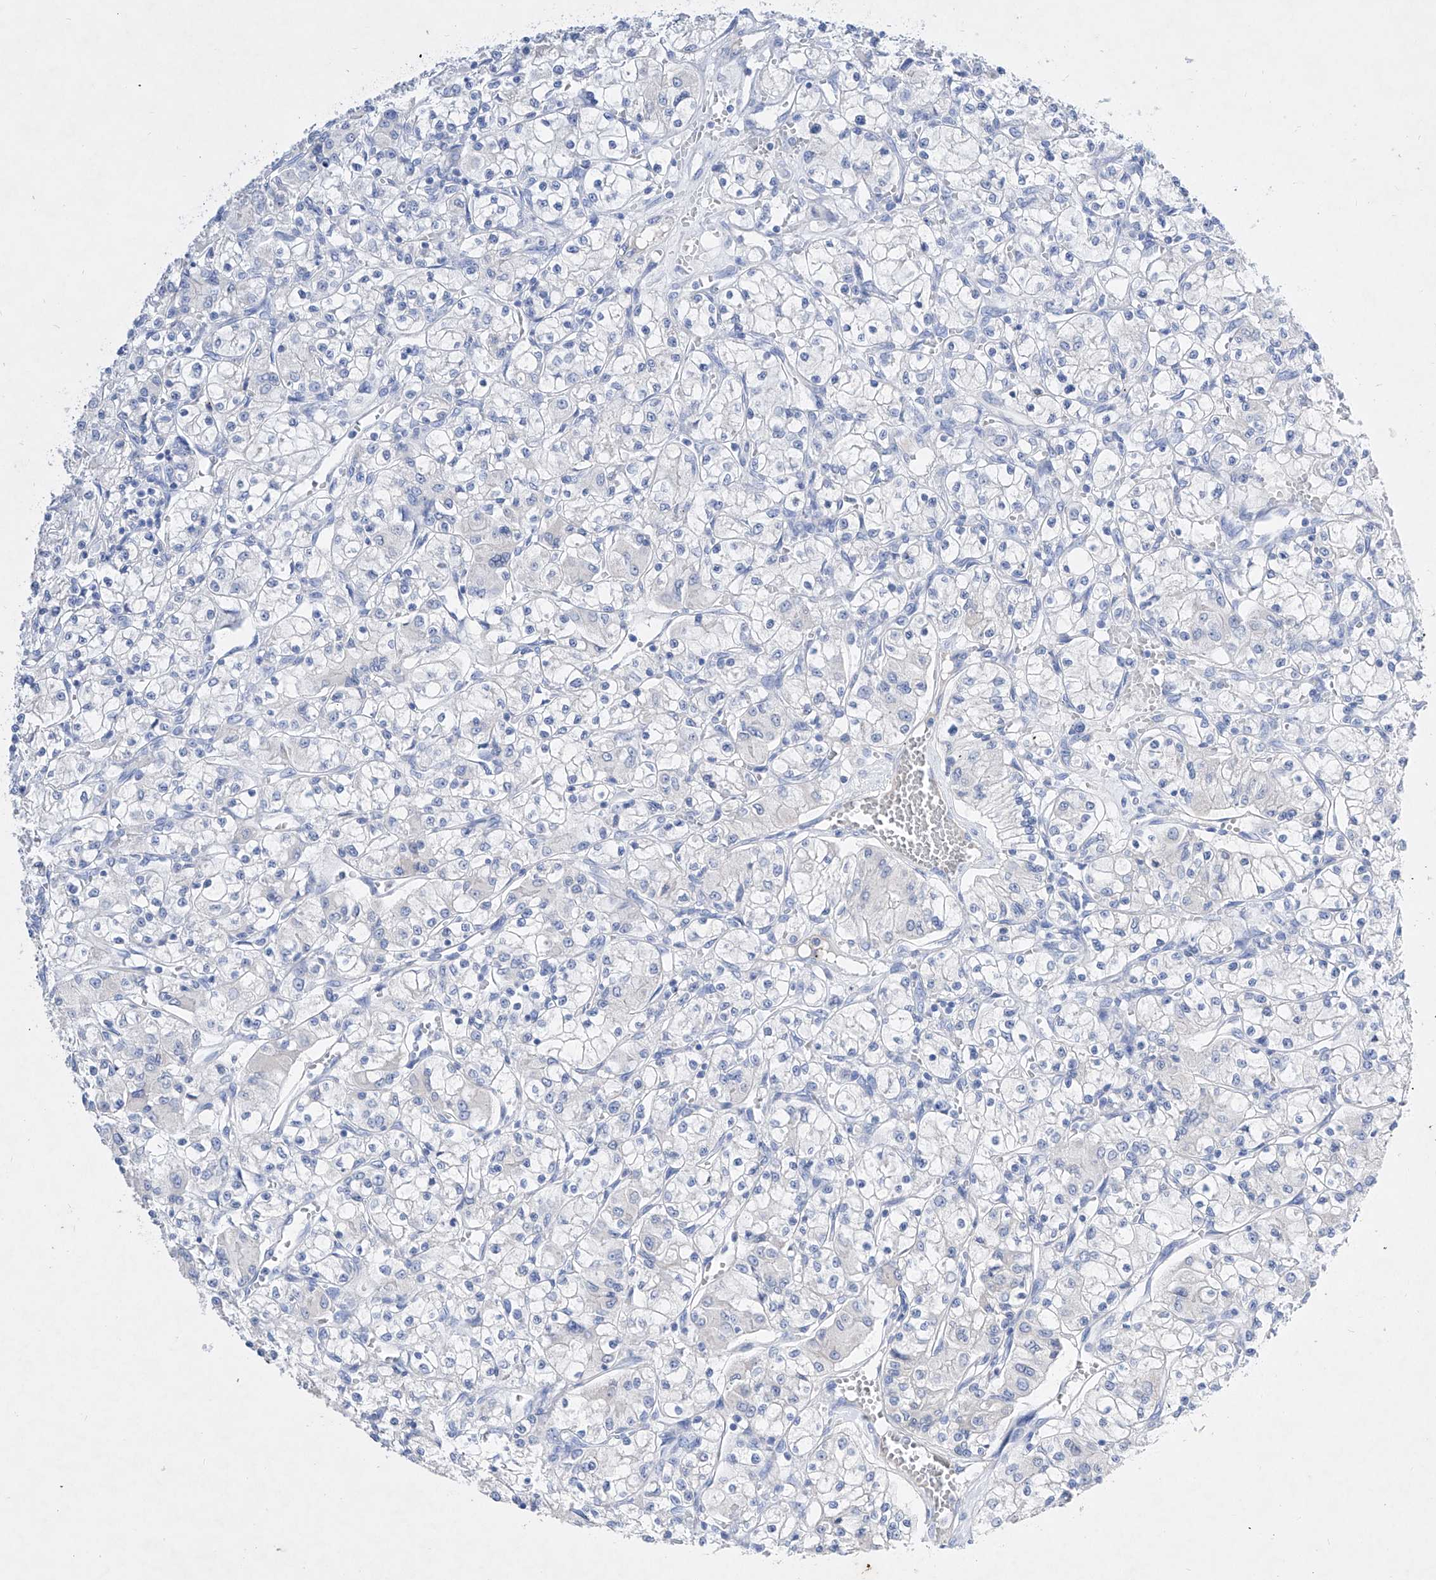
{"staining": {"intensity": "negative", "quantity": "none", "location": "none"}, "tissue": "renal cancer", "cell_type": "Tumor cells", "image_type": "cancer", "snomed": [{"axis": "morphology", "description": "Adenocarcinoma, NOS"}, {"axis": "topography", "description": "Kidney"}], "caption": "Tumor cells show no significant expression in renal cancer (adenocarcinoma).", "gene": "TM7SF2", "patient": {"sex": "female", "age": 59}}